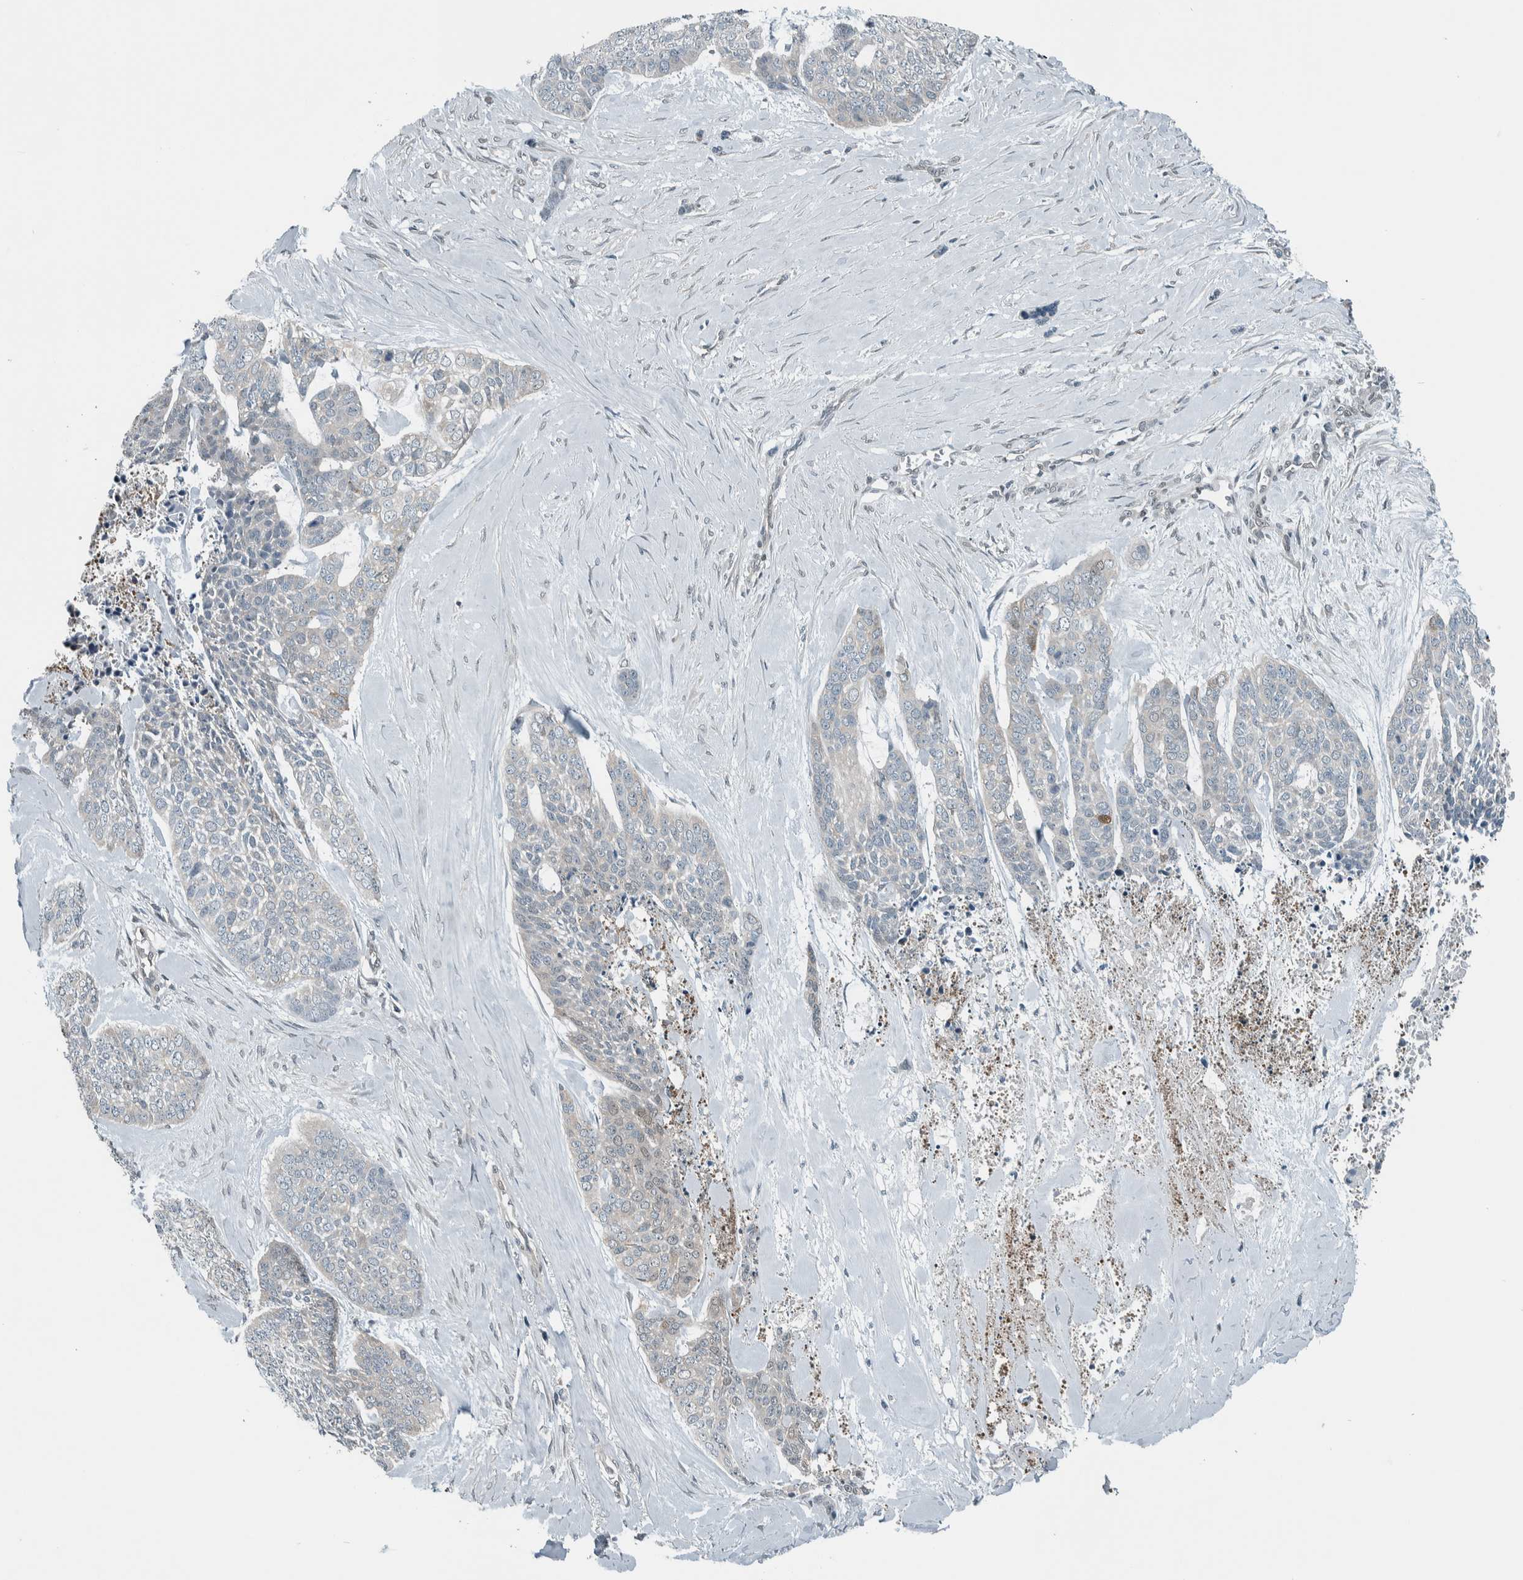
{"staining": {"intensity": "weak", "quantity": "<25%", "location": "cytoplasmic/membranous"}, "tissue": "skin cancer", "cell_type": "Tumor cells", "image_type": "cancer", "snomed": [{"axis": "morphology", "description": "Basal cell carcinoma"}, {"axis": "topography", "description": "Skin"}], "caption": "Skin basal cell carcinoma was stained to show a protein in brown. There is no significant positivity in tumor cells. (DAB immunohistochemistry visualized using brightfield microscopy, high magnification).", "gene": "ALAD", "patient": {"sex": "female", "age": 64}}